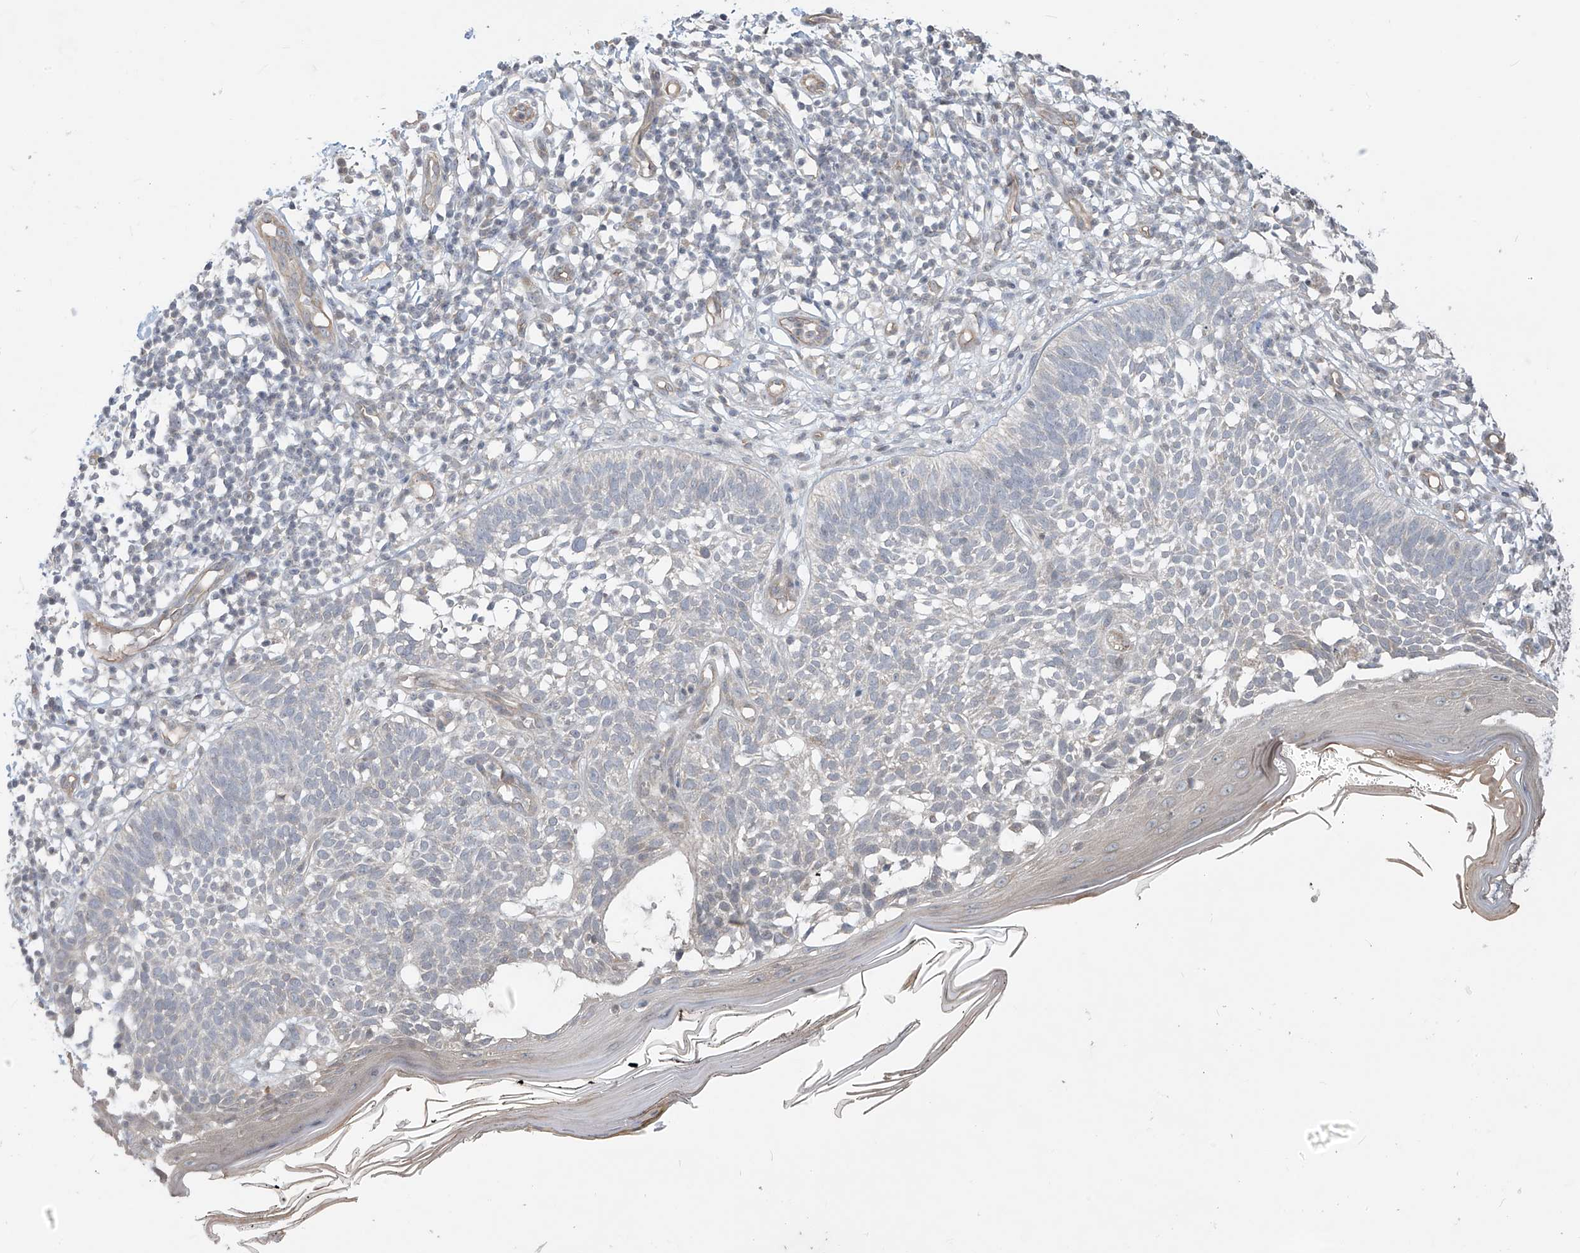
{"staining": {"intensity": "negative", "quantity": "none", "location": "none"}, "tissue": "skin cancer", "cell_type": "Tumor cells", "image_type": "cancer", "snomed": [{"axis": "morphology", "description": "Basal cell carcinoma"}, {"axis": "topography", "description": "Skin"}], "caption": "This image is of skin basal cell carcinoma stained with IHC to label a protein in brown with the nuclei are counter-stained blue. There is no staining in tumor cells.", "gene": "DGKQ", "patient": {"sex": "female", "age": 64}}